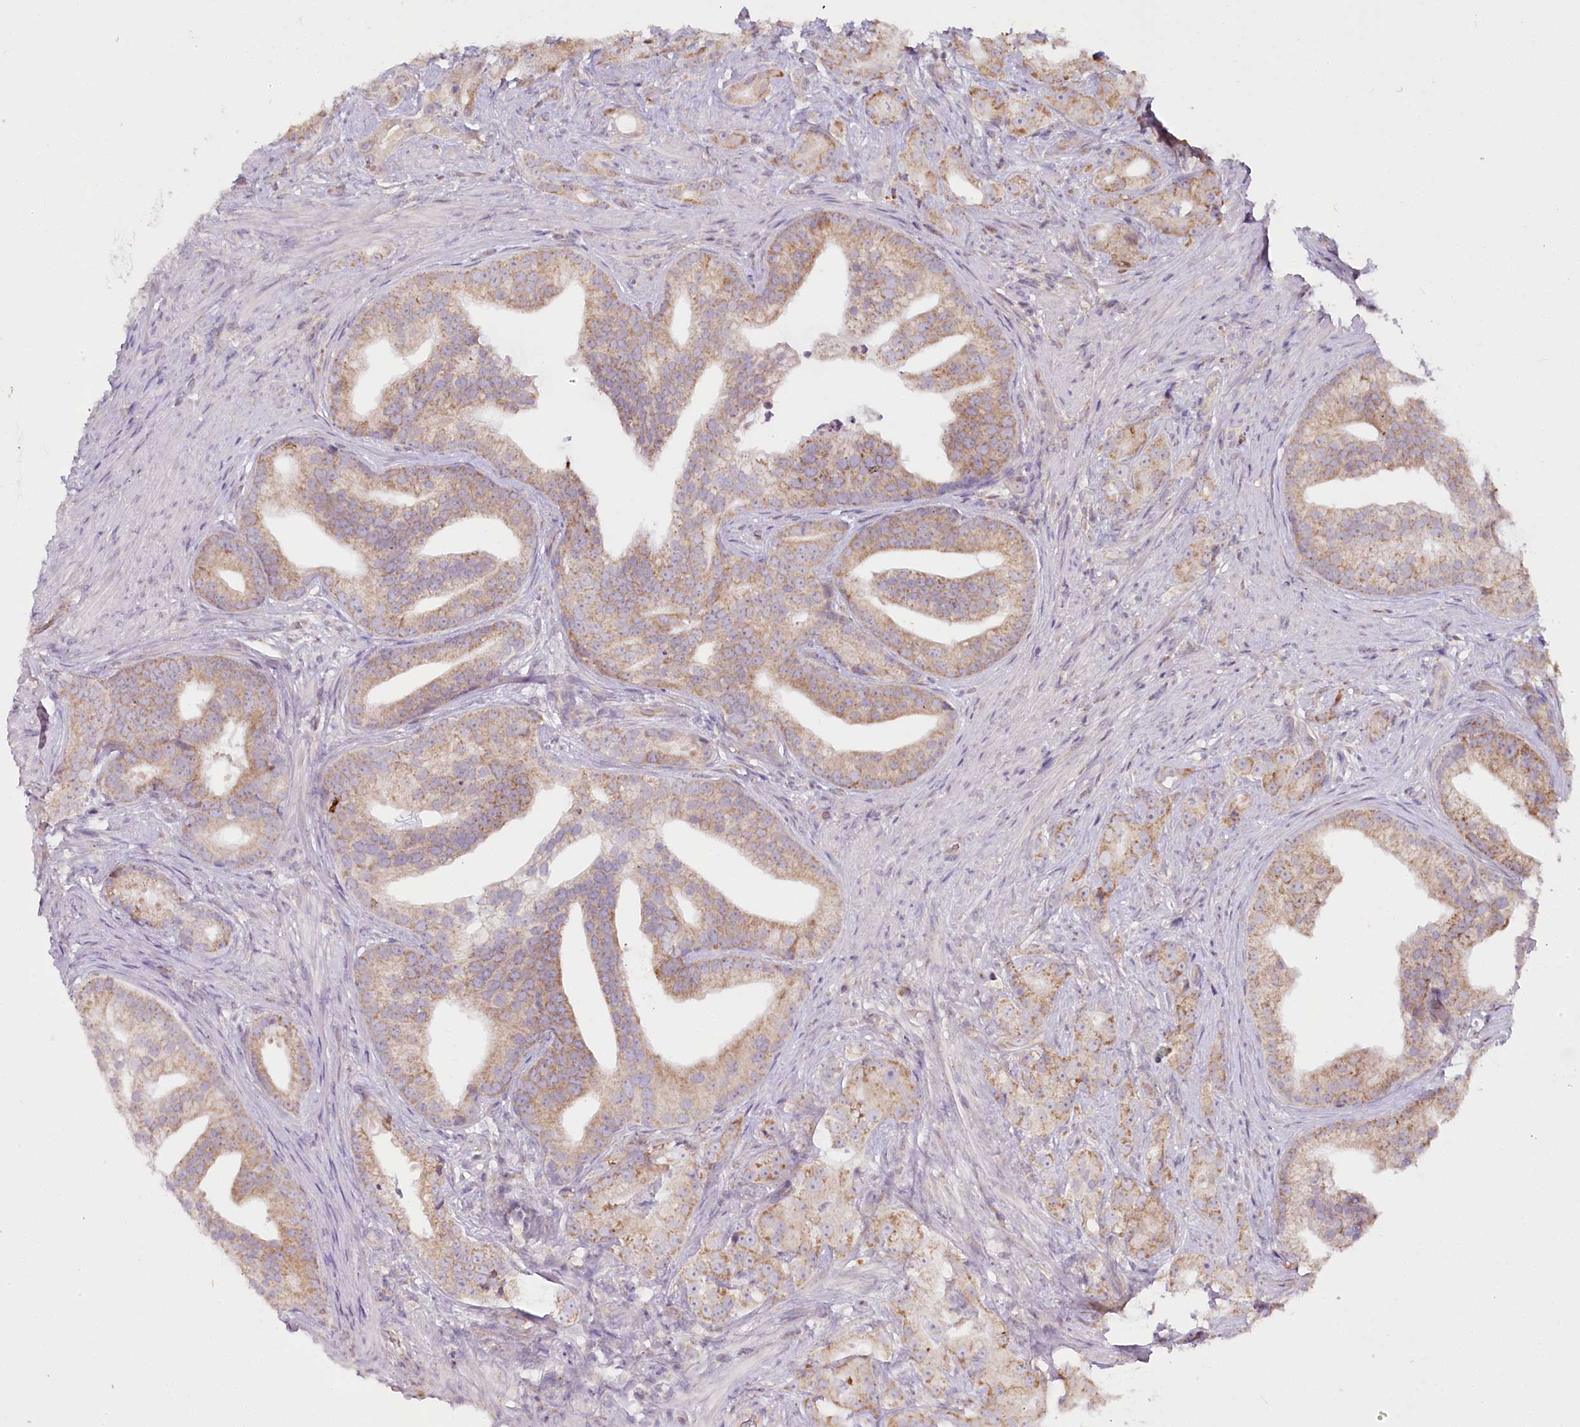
{"staining": {"intensity": "moderate", "quantity": ">75%", "location": "cytoplasmic/membranous"}, "tissue": "prostate cancer", "cell_type": "Tumor cells", "image_type": "cancer", "snomed": [{"axis": "morphology", "description": "Adenocarcinoma, Low grade"}, {"axis": "topography", "description": "Prostate"}], "caption": "There is medium levels of moderate cytoplasmic/membranous positivity in tumor cells of prostate adenocarcinoma (low-grade), as demonstrated by immunohistochemical staining (brown color).", "gene": "ACOX2", "patient": {"sex": "male", "age": 71}}